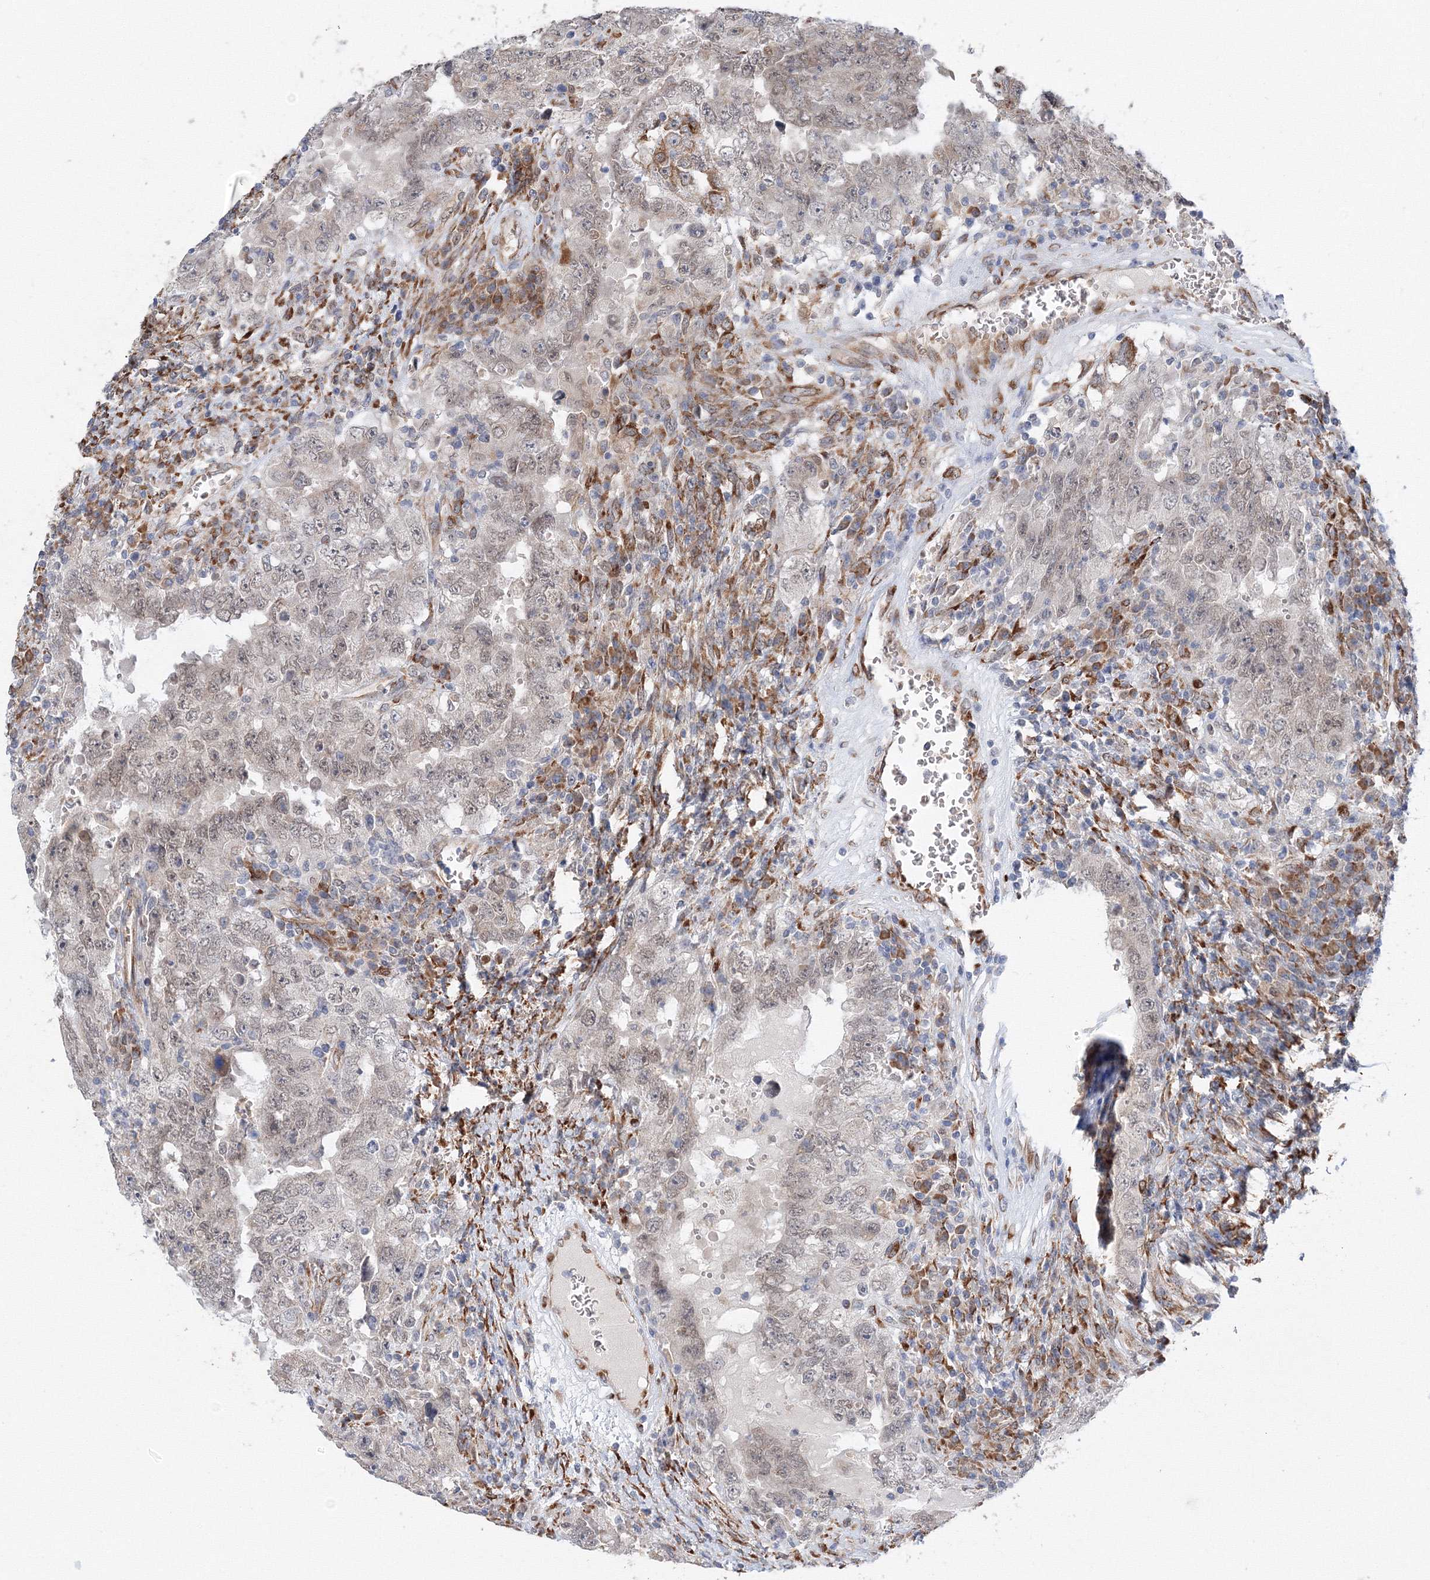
{"staining": {"intensity": "negative", "quantity": "none", "location": "none"}, "tissue": "testis cancer", "cell_type": "Tumor cells", "image_type": "cancer", "snomed": [{"axis": "morphology", "description": "Carcinoma, Embryonal, NOS"}, {"axis": "topography", "description": "Testis"}], "caption": "There is no significant positivity in tumor cells of embryonal carcinoma (testis).", "gene": "DIS3L2", "patient": {"sex": "male", "age": 26}}